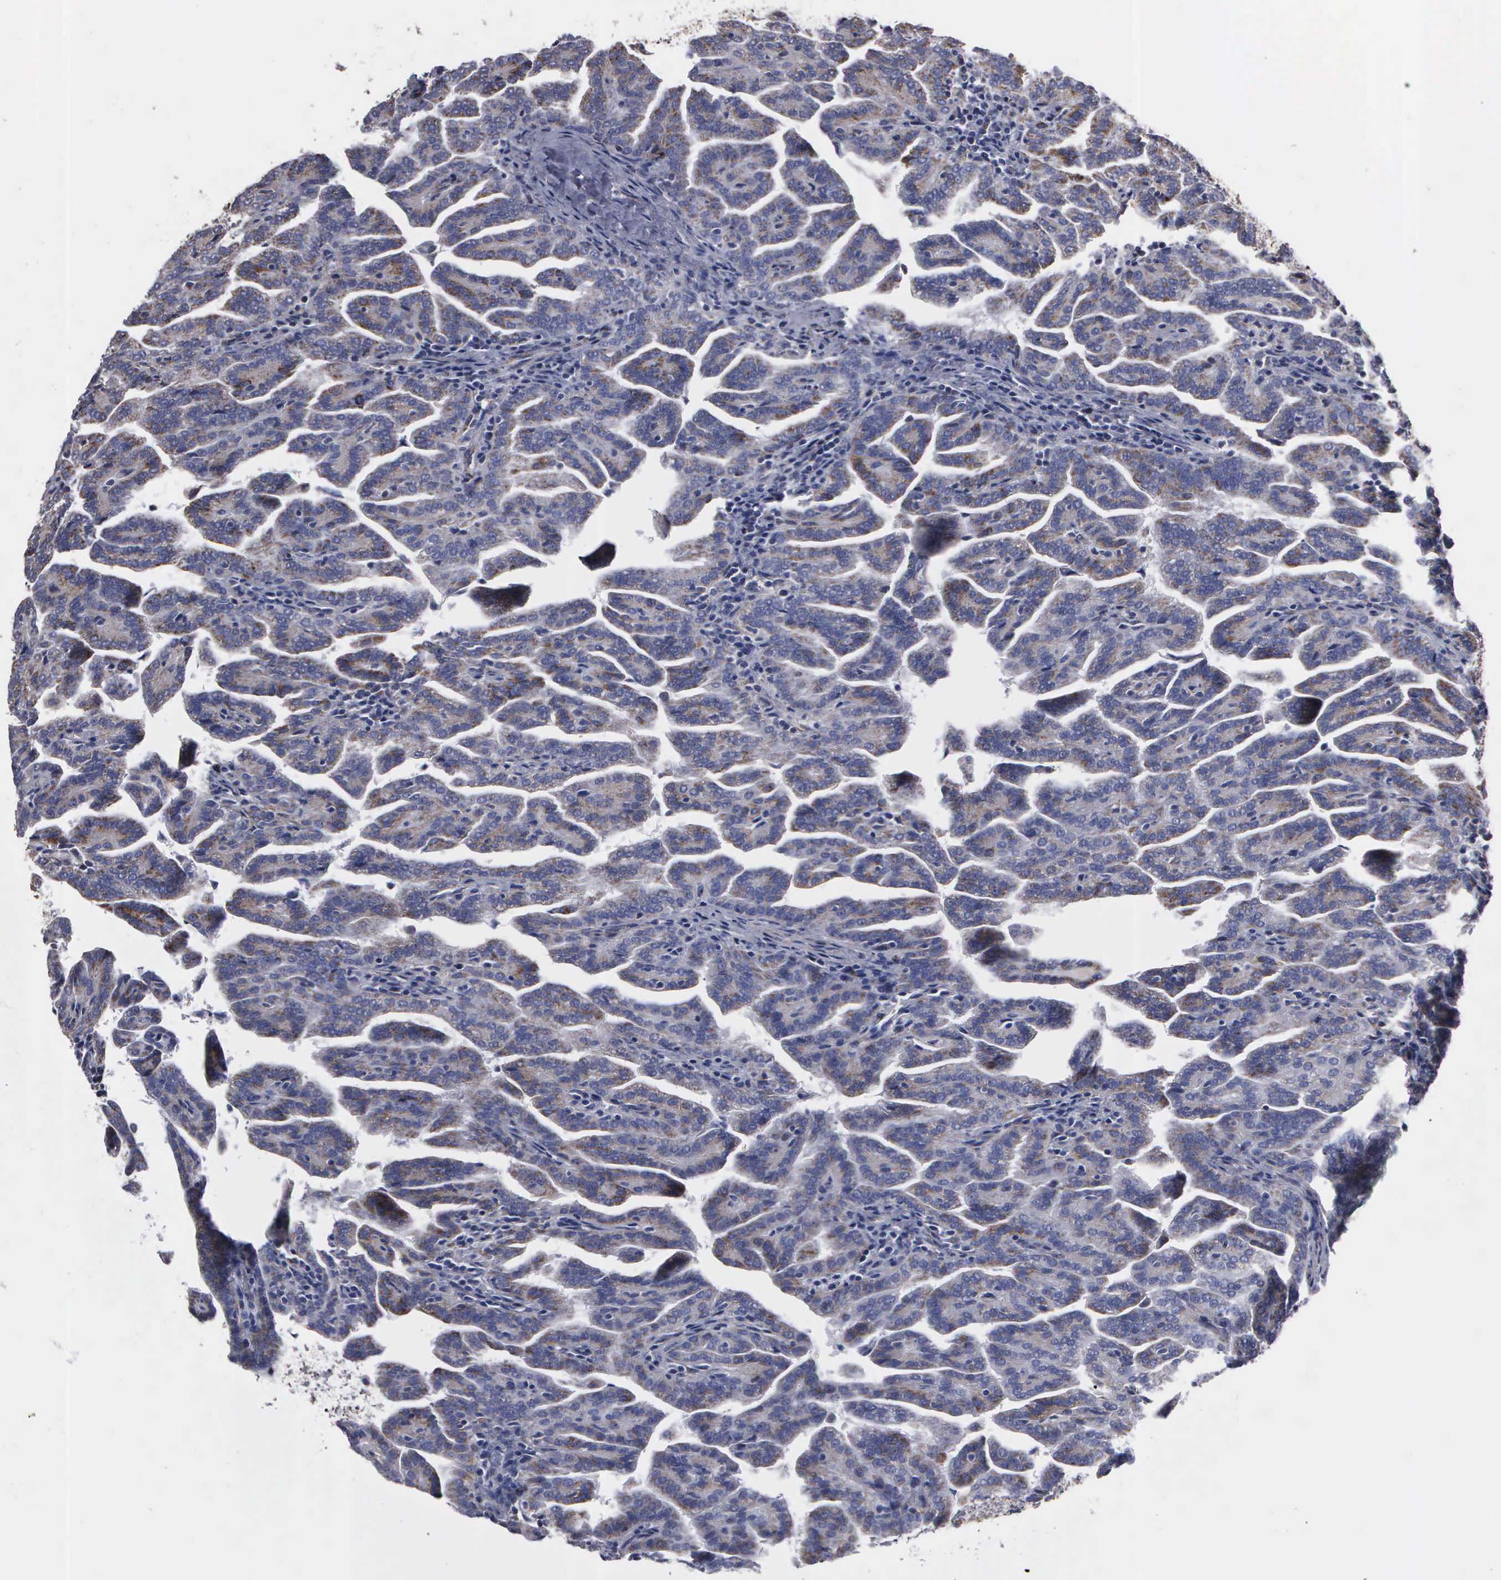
{"staining": {"intensity": "weak", "quantity": ">75%", "location": "cytoplasmic/membranous"}, "tissue": "renal cancer", "cell_type": "Tumor cells", "image_type": "cancer", "snomed": [{"axis": "morphology", "description": "Adenocarcinoma, NOS"}, {"axis": "topography", "description": "Kidney"}], "caption": "Human adenocarcinoma (renal) stained for a protein (brown) demonstrates weak cytoplasmic/membranous positive expression in approximately >75% of tumor cells.", "gene": "NGDN", "patient": {"sex": "male", "age": 61}}